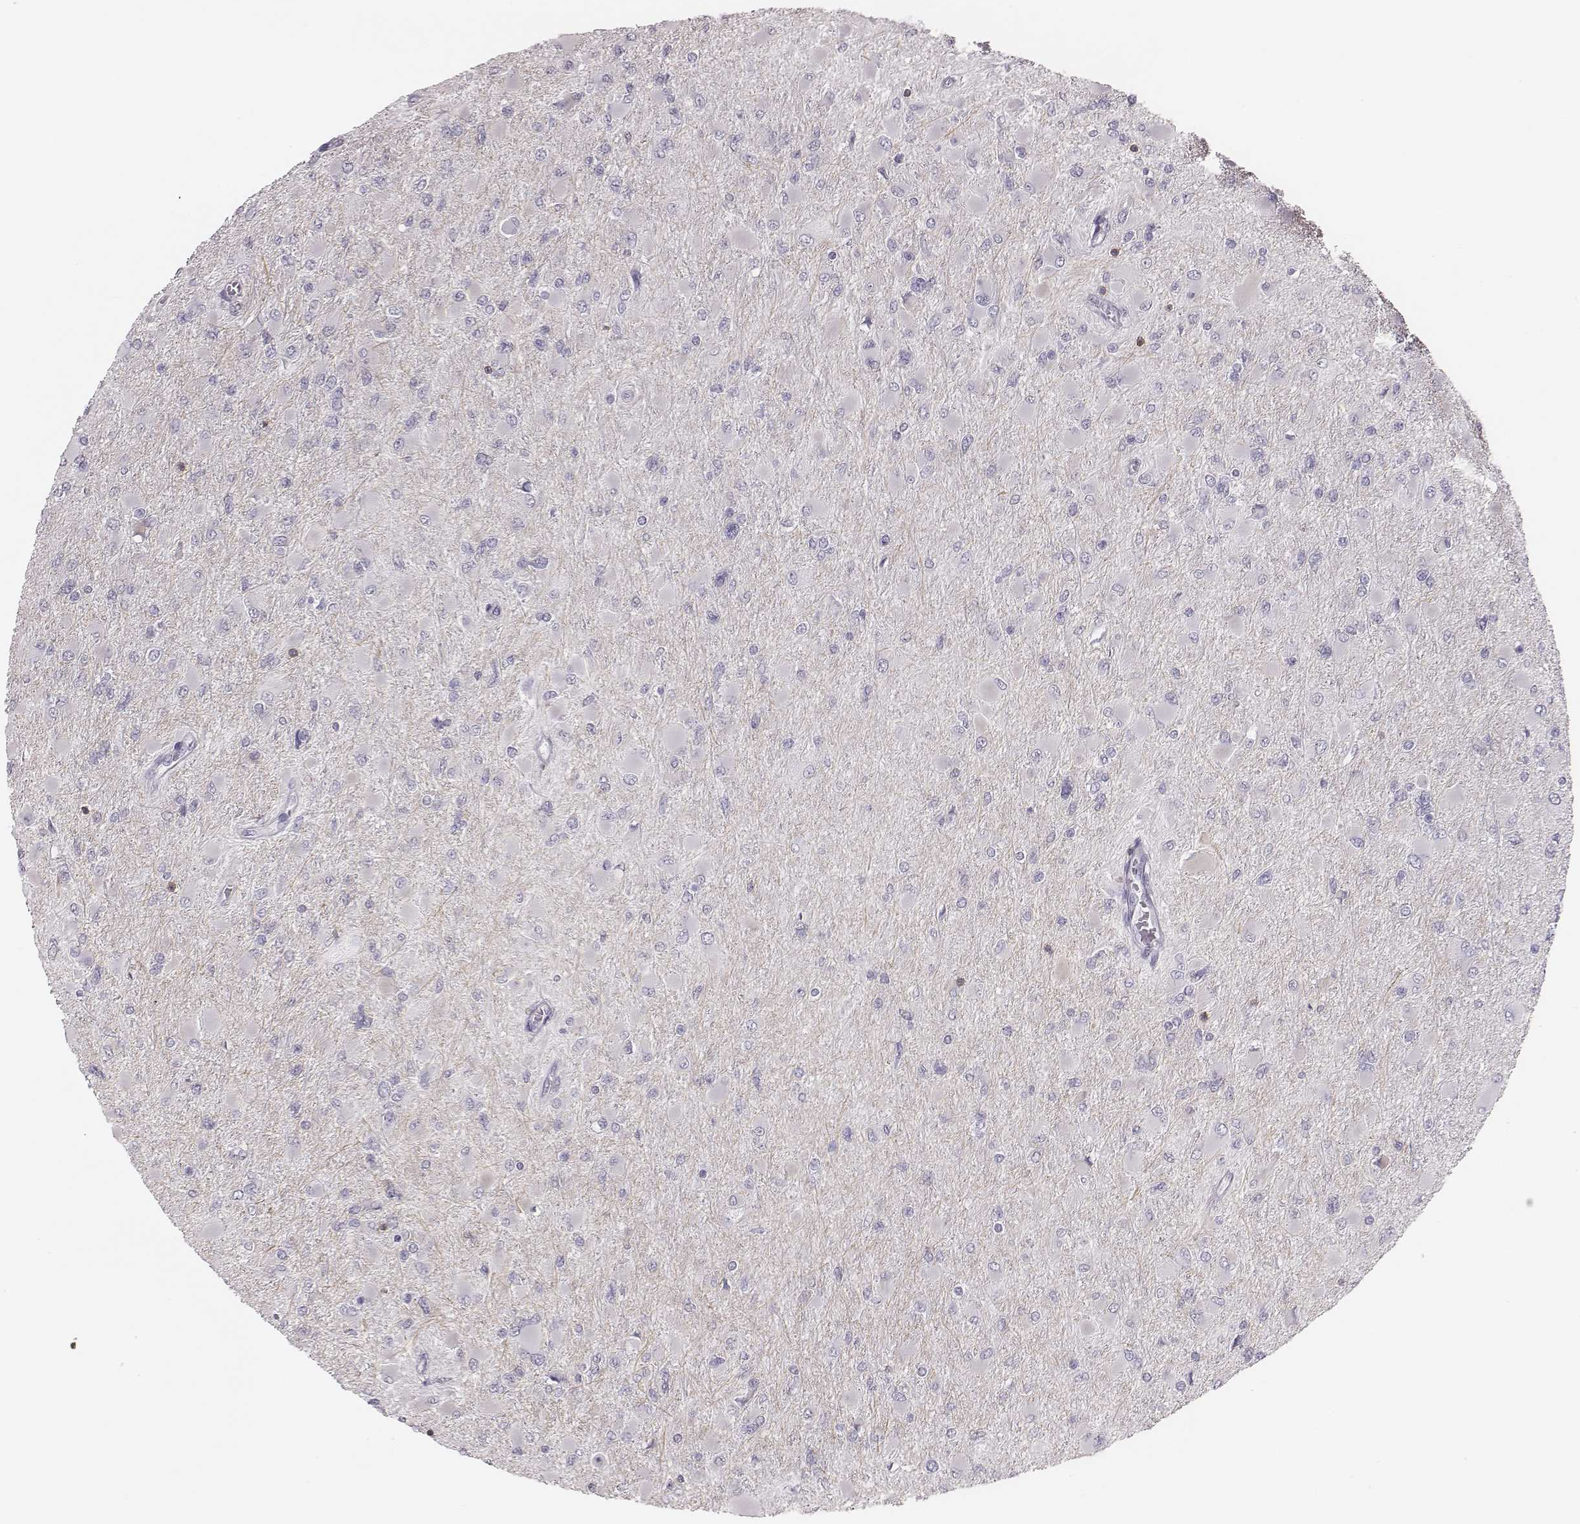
{"staining": {"intensity": "negative", "quantity": "none", "location": "none"}, "tissue": "glioma", "cell_type": "Tumor cells", "image_type": "cancer", "snomed": [{"axis": "morphology", "description": "Glioma, malignant, High grade"}, {"axis": "topography", "description": "Cerebral cortex"}], "caption": "There is no significant staining in tumor cells of malignant glioma (high-grade). Nuclei are stained in blue.", "gene": "ZNF365", "patient": {"sex": "female", "age": 36}}